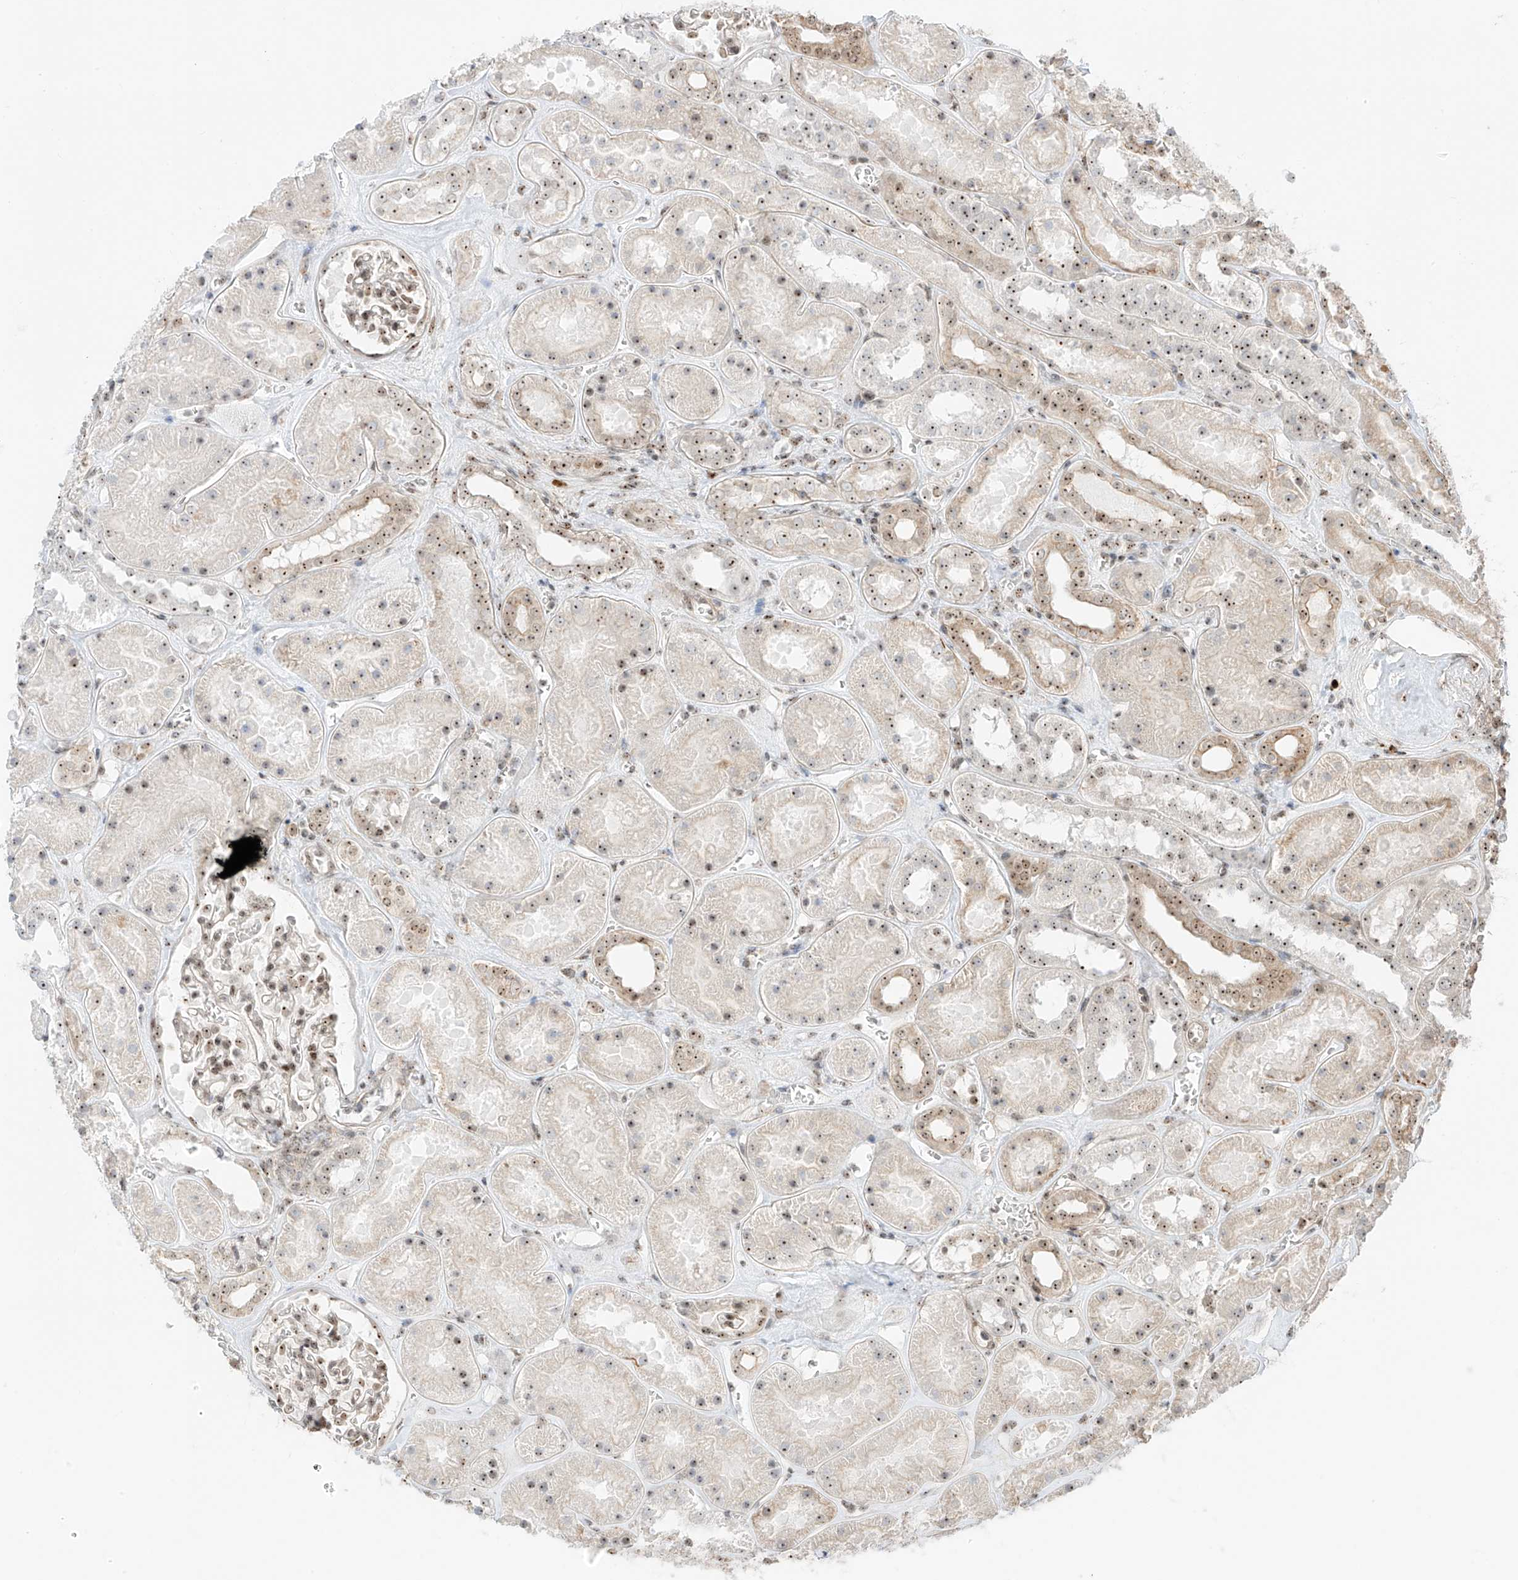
{"staining": {"intensity": "moderate", "quantity": ">75%", "location": "cytoplasmic/membranous,nuclear"}, "tissue": "kidney", "cell_type": "Cells in glomeruli", "image_type": "normal", "snomed": [{"axis": "morphology", "description": "Normal tissue, NOS"}, {"axis": "topography", "description": "Kidney"}], "caption": "Immunohistochemistry (DAB) staining of benign kidney exhibits moderate cytoplasmic/membranous,nuclear protein staining in about >75% of cells in glomeruli. (Brightfield microscopy of DAB IHC at high magnification).", "gene": "ZNF512", "patient": {"sex": "female", "age": 41}}